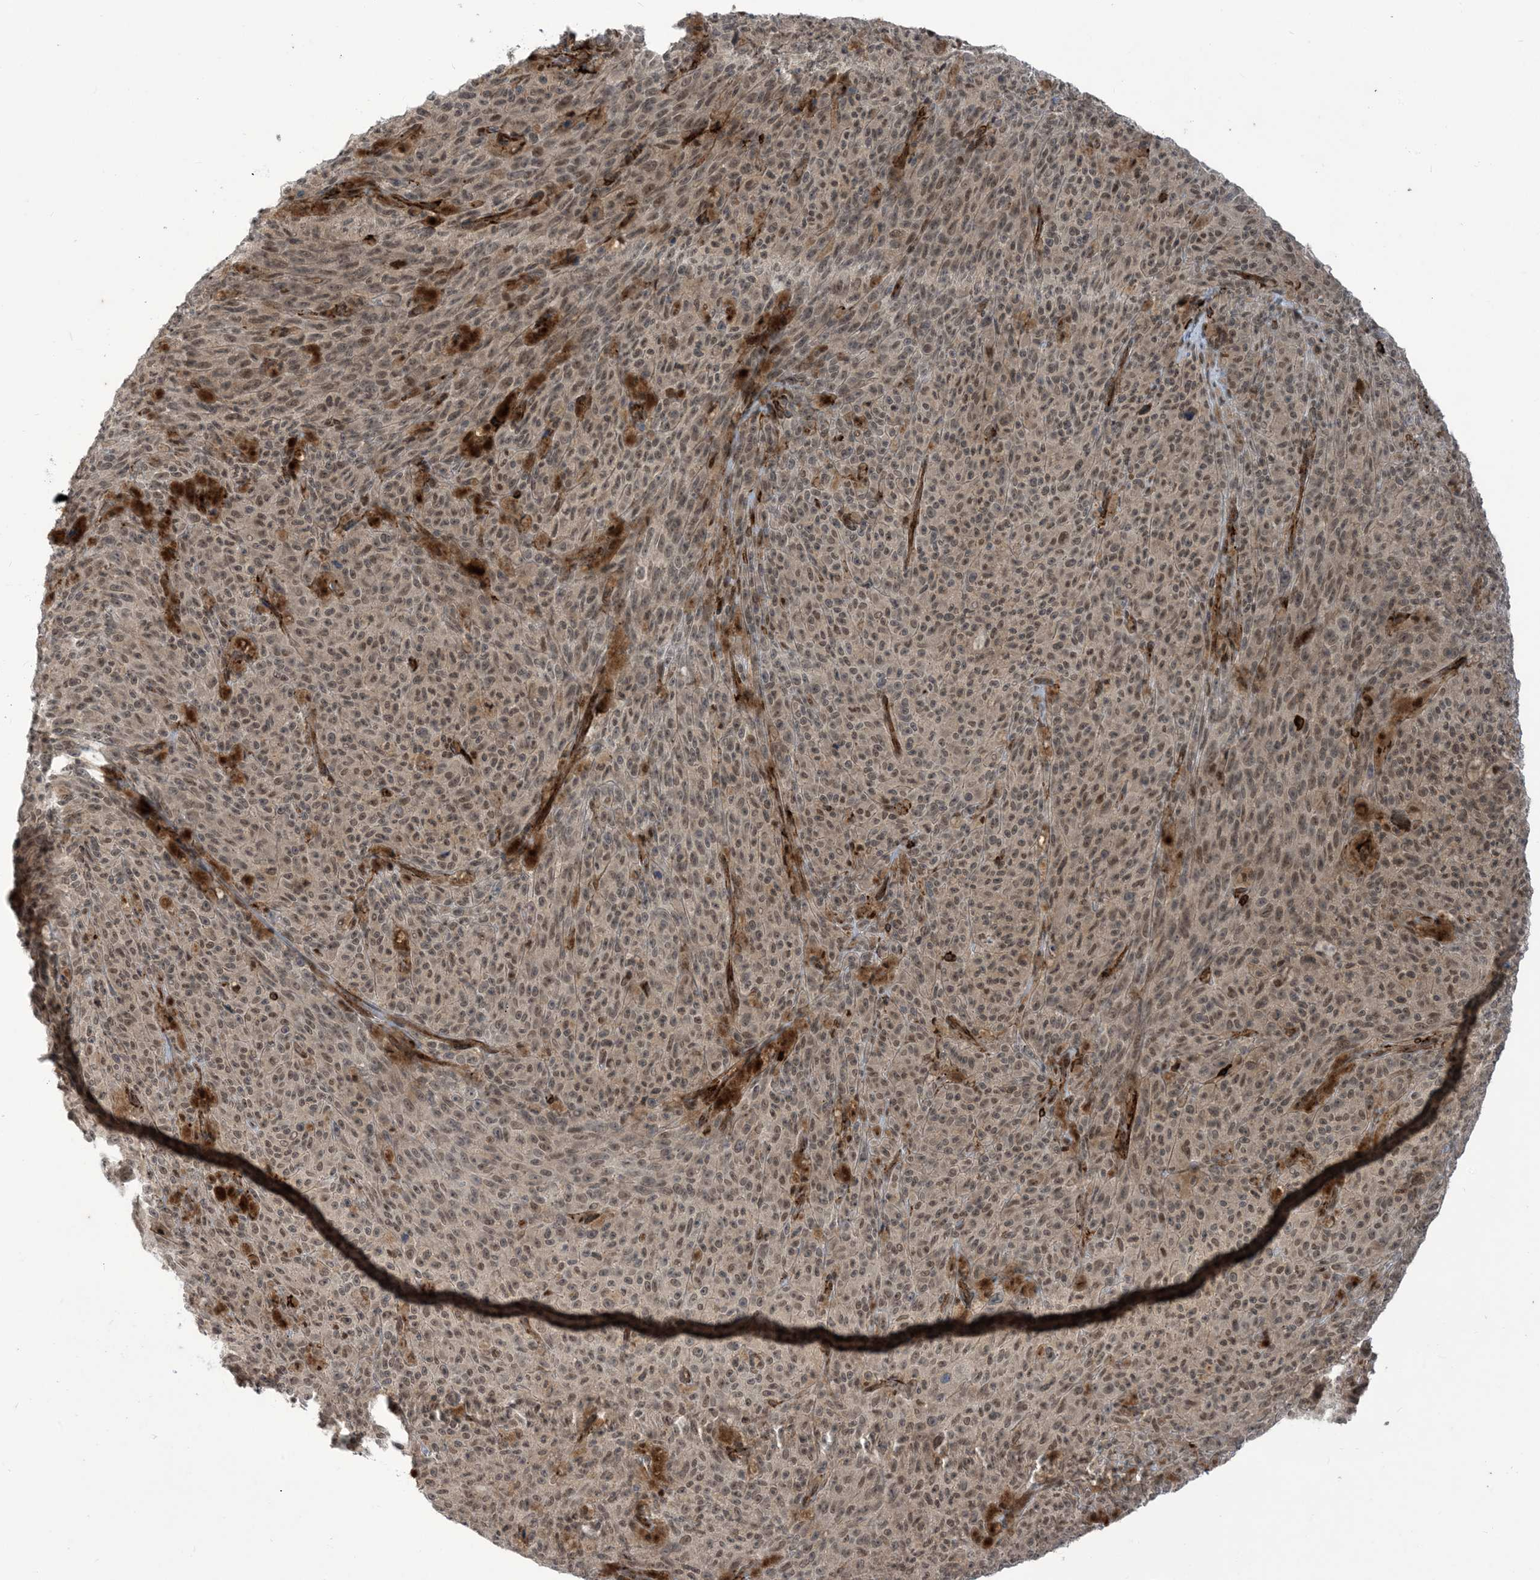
{"staining": {"intensity": "moderate", "quantity": ">75%", "location": "nuclear"}, "tissue": "melanoma", "cell_type": "Tumor cells", "image_type": "cancer", "snomed": [{"axis": "morphology", "description": "Malignant melanoma, NOS"}, {"axis": "topography", "description": "Skin"}], "caption": "DAB immunohistochemical staining of melanoma demonstrates moderate nuclear protein positivity in about >75% of tumor cells. (Brightfield microscopy of DAB IHC at high magnification).", "gene": "LAGE3", "patient": {"sex": "female", "age": 82}}